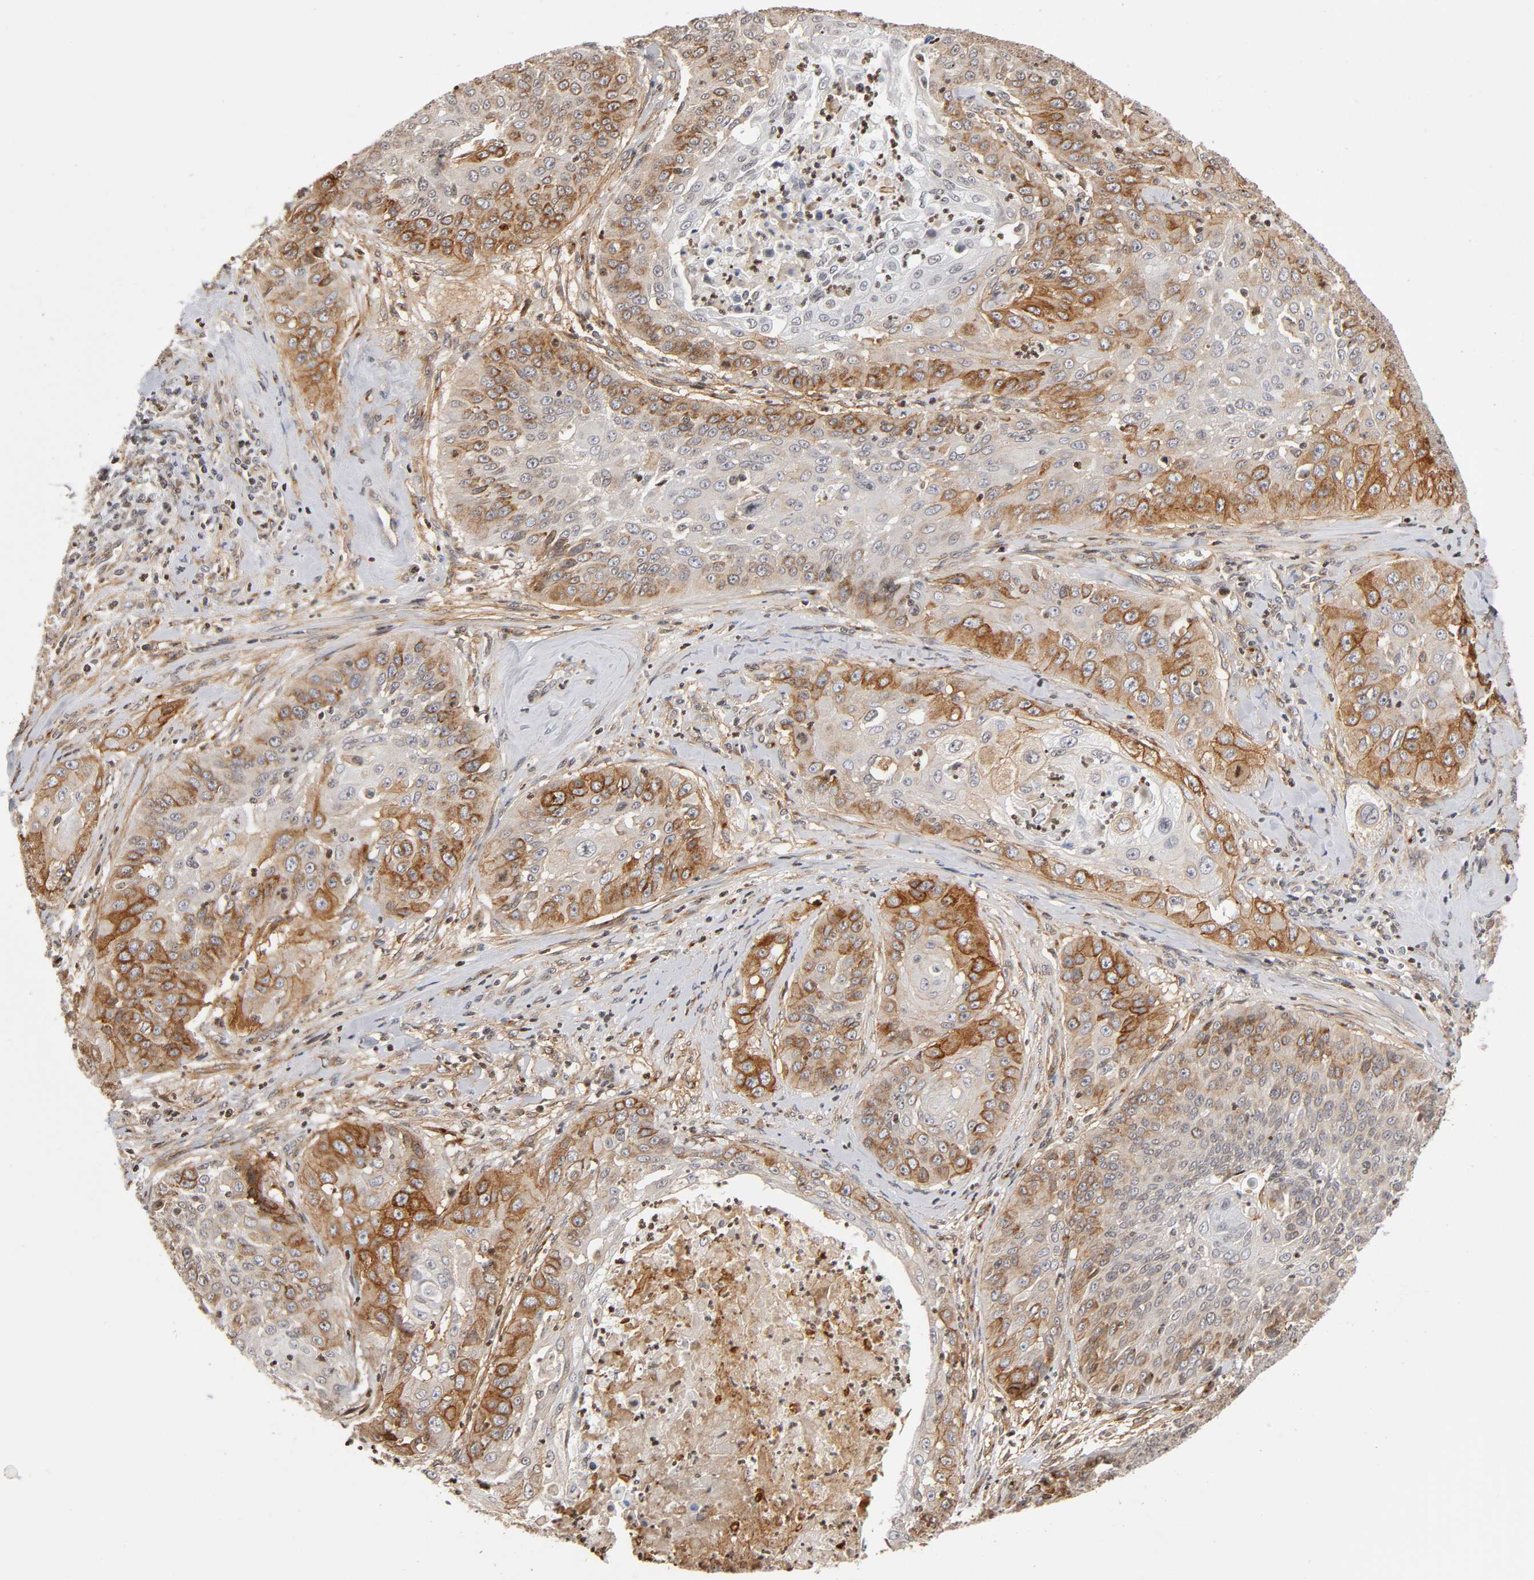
{"staining": {"intensity": "weak", "quantity": "25%-75%", "location": "cytoplasmic/membranous"}, "tissue": "cervical cancer", "cell_type": "Tumor cells", "image_type": "cancer", "snomed": [{"axis": "morphology", "description": "Squamous cell carcinoma, NOS"}, {"axis": "topography", "description": "Cervix"}], "caption": "Immunohistochemical staining of cervical cancer (squamous cell carcinoma) demonstrates low levels of weak cytoplasmic/membranous protein expression in approximately 25%-75% of tumor cells.", "gene": "ITGAV", "patient": {"sex": "female", "age": 64}}